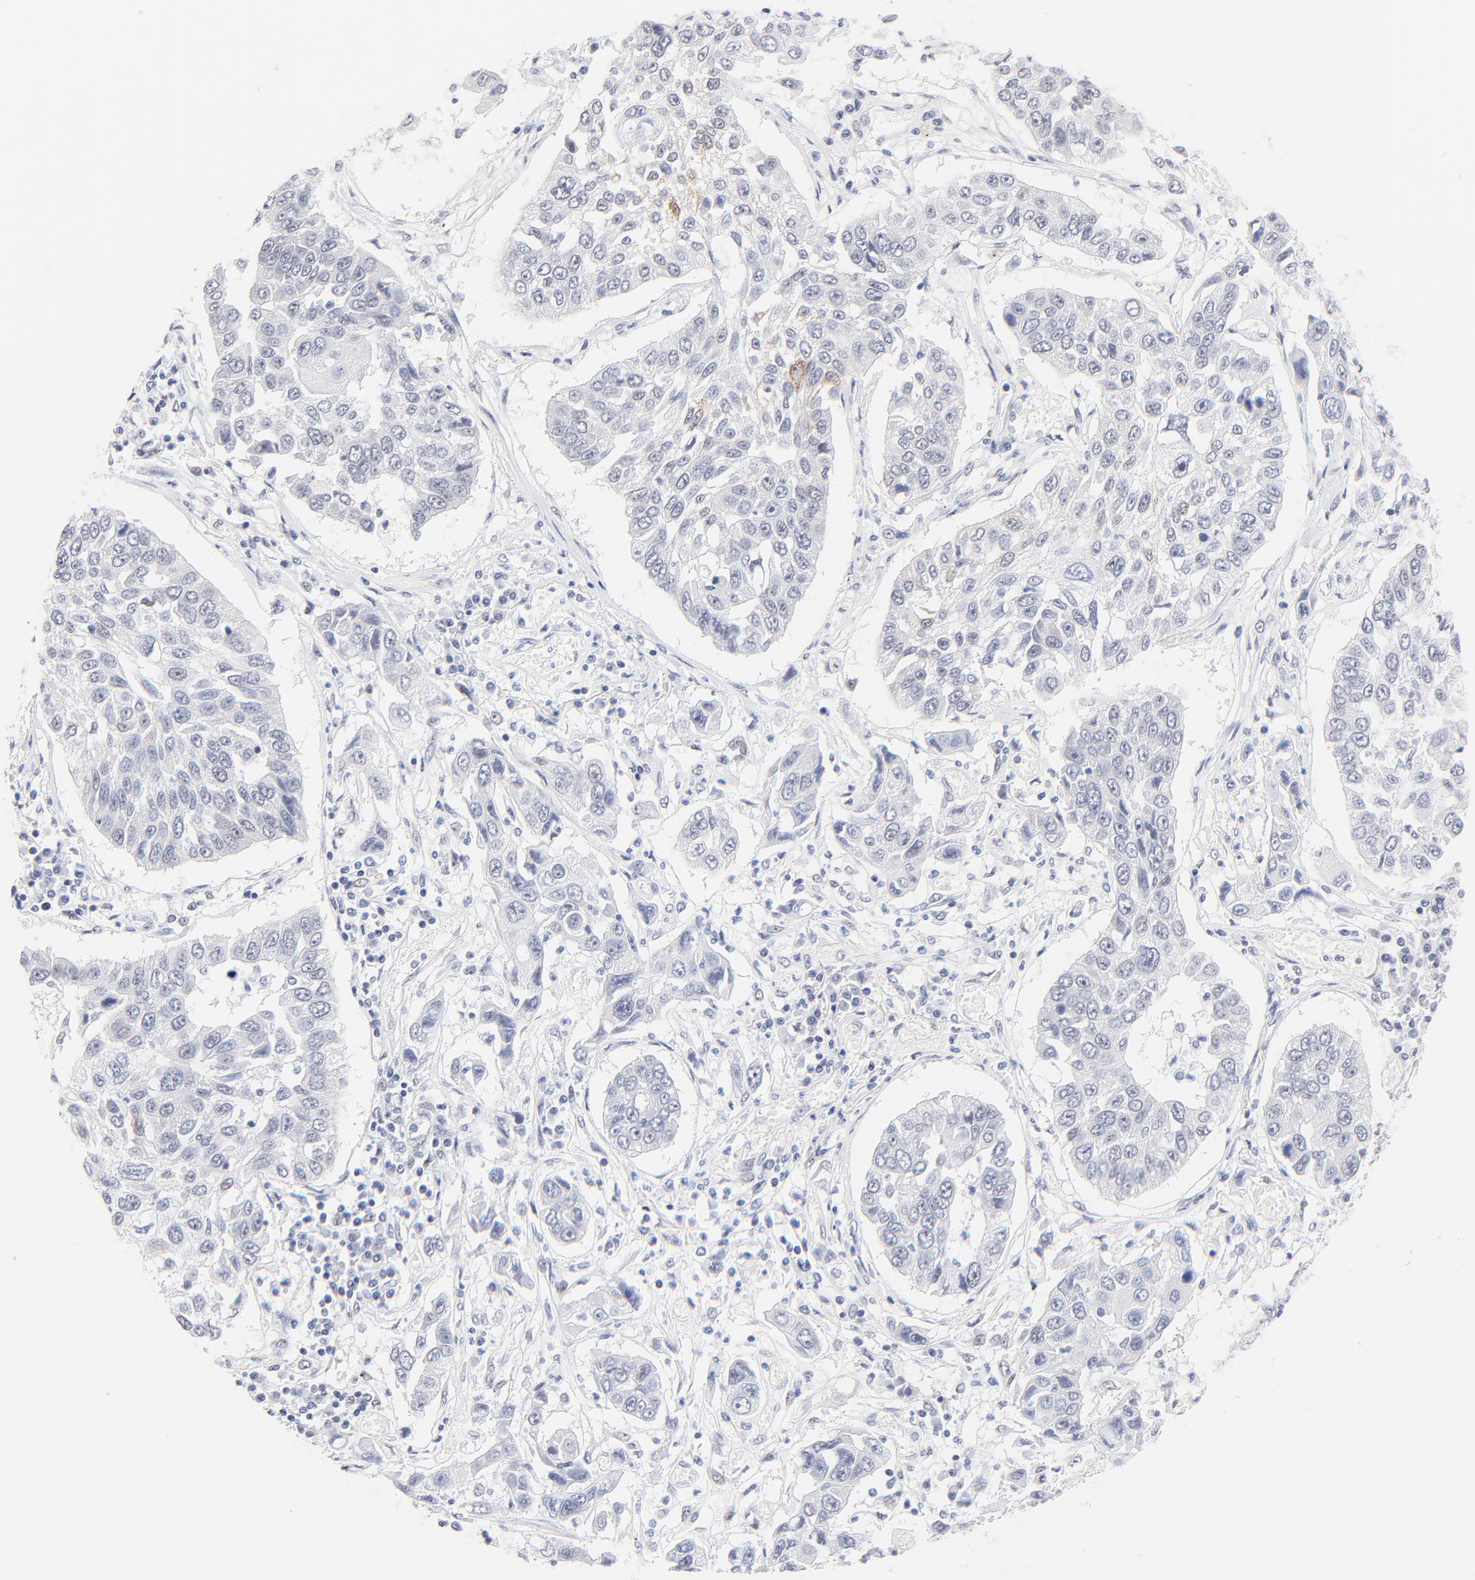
{"staining": {"intensity": "moderate", "quantity": "<25%", "location": "cytoplasmic/membranous"}, "tissue": "lung cancer", "cell_type": "Tumor cells", "image_type": "cancer", "snomed": [{"axis": "morphology", "description": "Squamous cell carcinoma, NOS"}, {"axis": "topography", "description": "Lung"}], "caption": "Immunohistochemistry of human squamous cell carcinoma (lung) displays low levels of moderate cytoplasmic/membranous positivity in about <25% of tumor cells.", "gene": "ZNF74", "patient": {"sex": "male", "age": 71}}